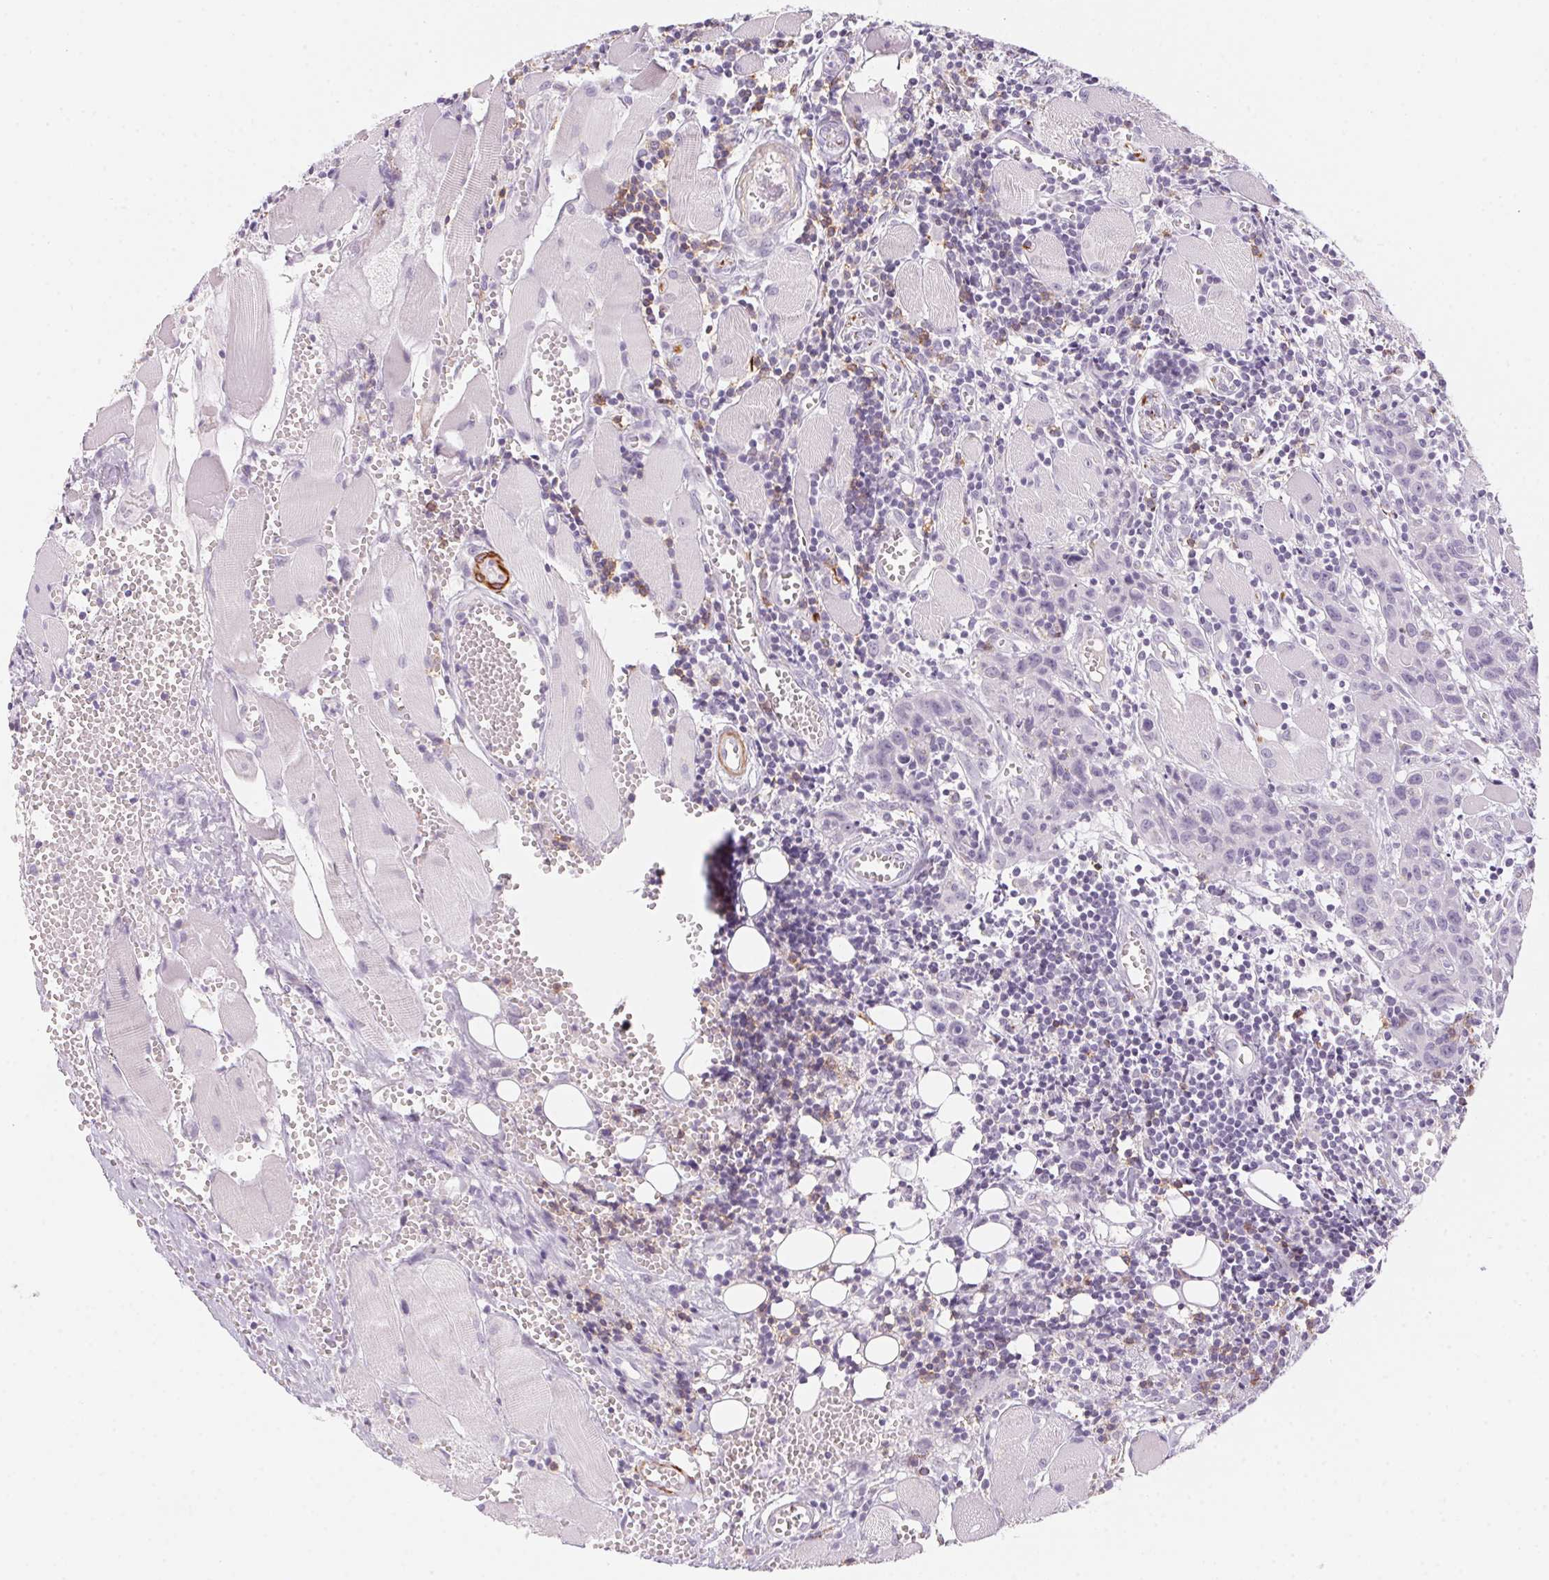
{"staining": {"intensity": "negative", "quantity": "none", "location": "none"}, "tissue": "head and neck cancer", "cell_type": "Tumor cells", "image_type": "cancer", "snomed": [{"axis": "morphology", "description": "Squamous cell carcinoma, NOS"}, {"axis": "topography", "description": "Oral tissue"}, {"axis": "topography", "description": "Head-Neck"}], "caption": "A histopathology image of head and neck squamous cell carcinoma stained for a protein reveals no brown staining in tumor cells.", "gene": "PRPH", "patient": {"sex": "male", "age": 58}}